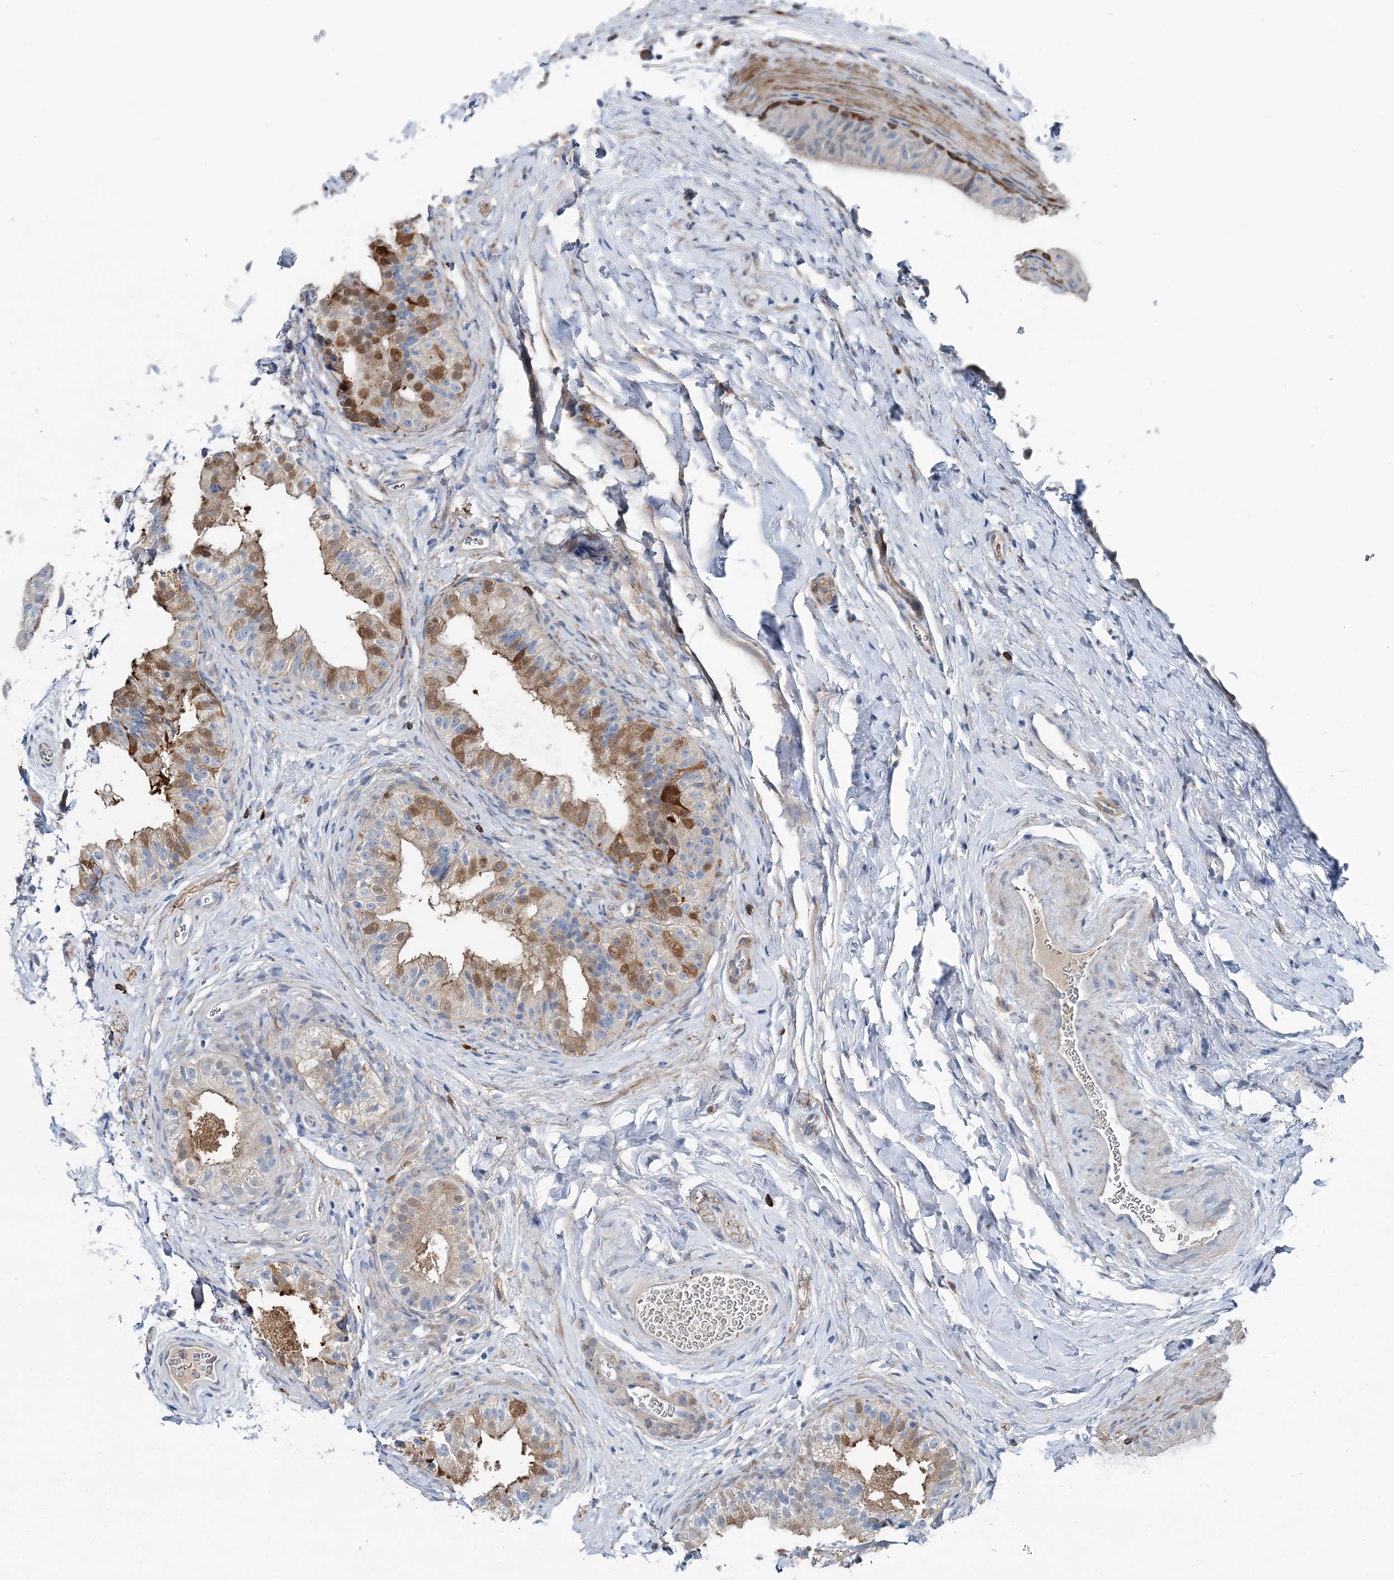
{"staining": {"intensity": "moderate", "quantity": "25%-75%", "location": "cytoplasmic/membranous"}, "tissue": "epididymis", "cell_type": "Glandular cells", "image_type": "normal", "snomed": [{"axis": "morphology", "description": "Normal tissue, NOS"}, {"axis": "topography", "description": "Epididymis"}], "caption": "The micrograph reveals staining of normal epididymis, revealing moderate cytoplasmic/membranous protein staining (brown color) within glandular cells.", "gene": "SPOPL", "patient": {"sex": "male", "age": 49}}